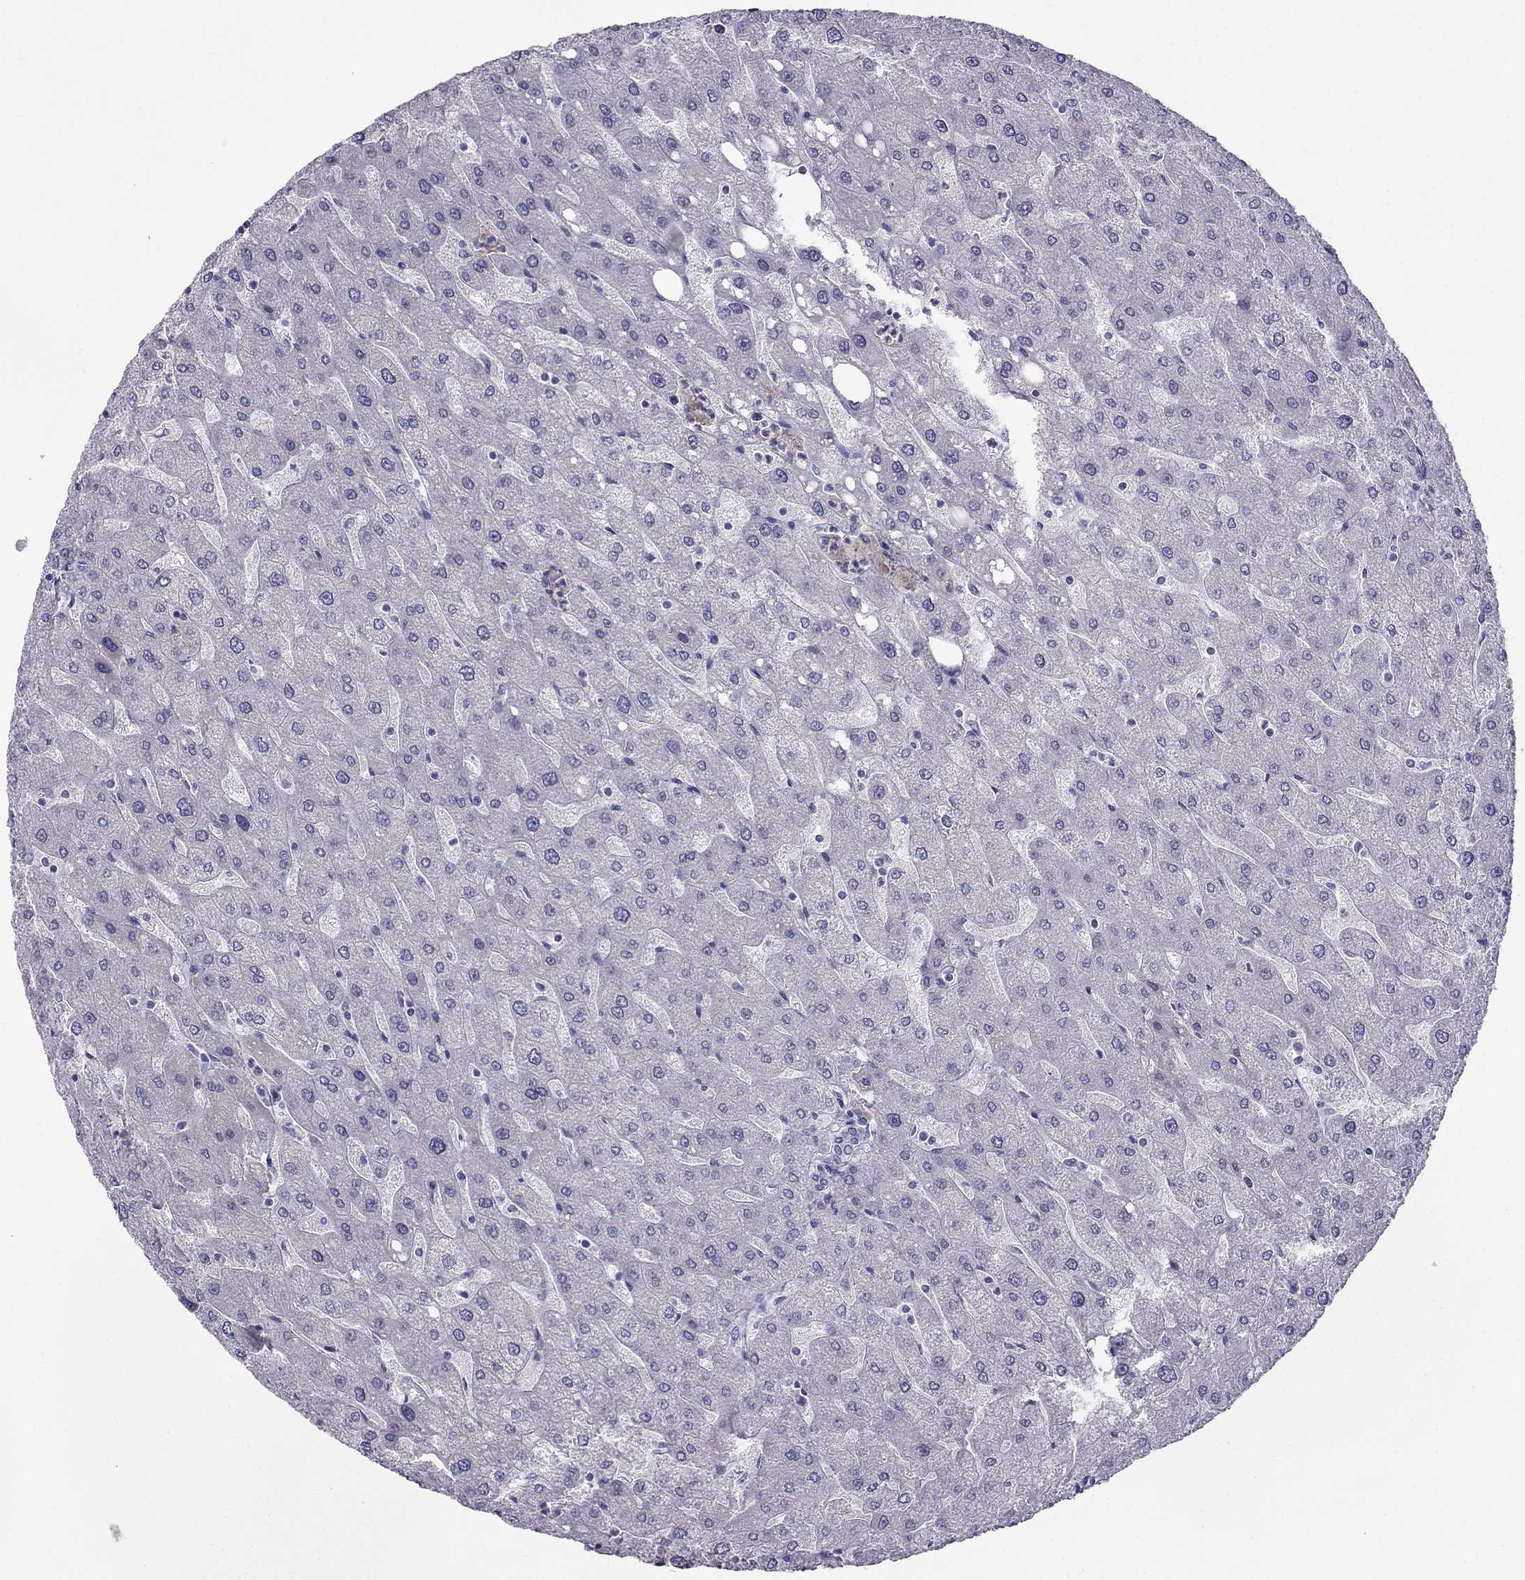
{"staining": {"intensity": "negative", "quantity": "none", "location": "none"}, "tissue": "liver", "cell_type": "Cholangiocytes", "image_type": "normal", "snomed": [{"axis": "morphology", "description": "Normal tissue, NOS"}, {"axis": "topography", "description": "Liver"}], "caption": "Cholangiocytes show no significant staining in benign liver. (Stains: DAB immunohistochemistry (IHC) with hematoxylin counter stain, Microscopy: brightfield microscopy at high magnification).", "gene": "ERC2", "patient": {"sex": "male", "age": 67}}